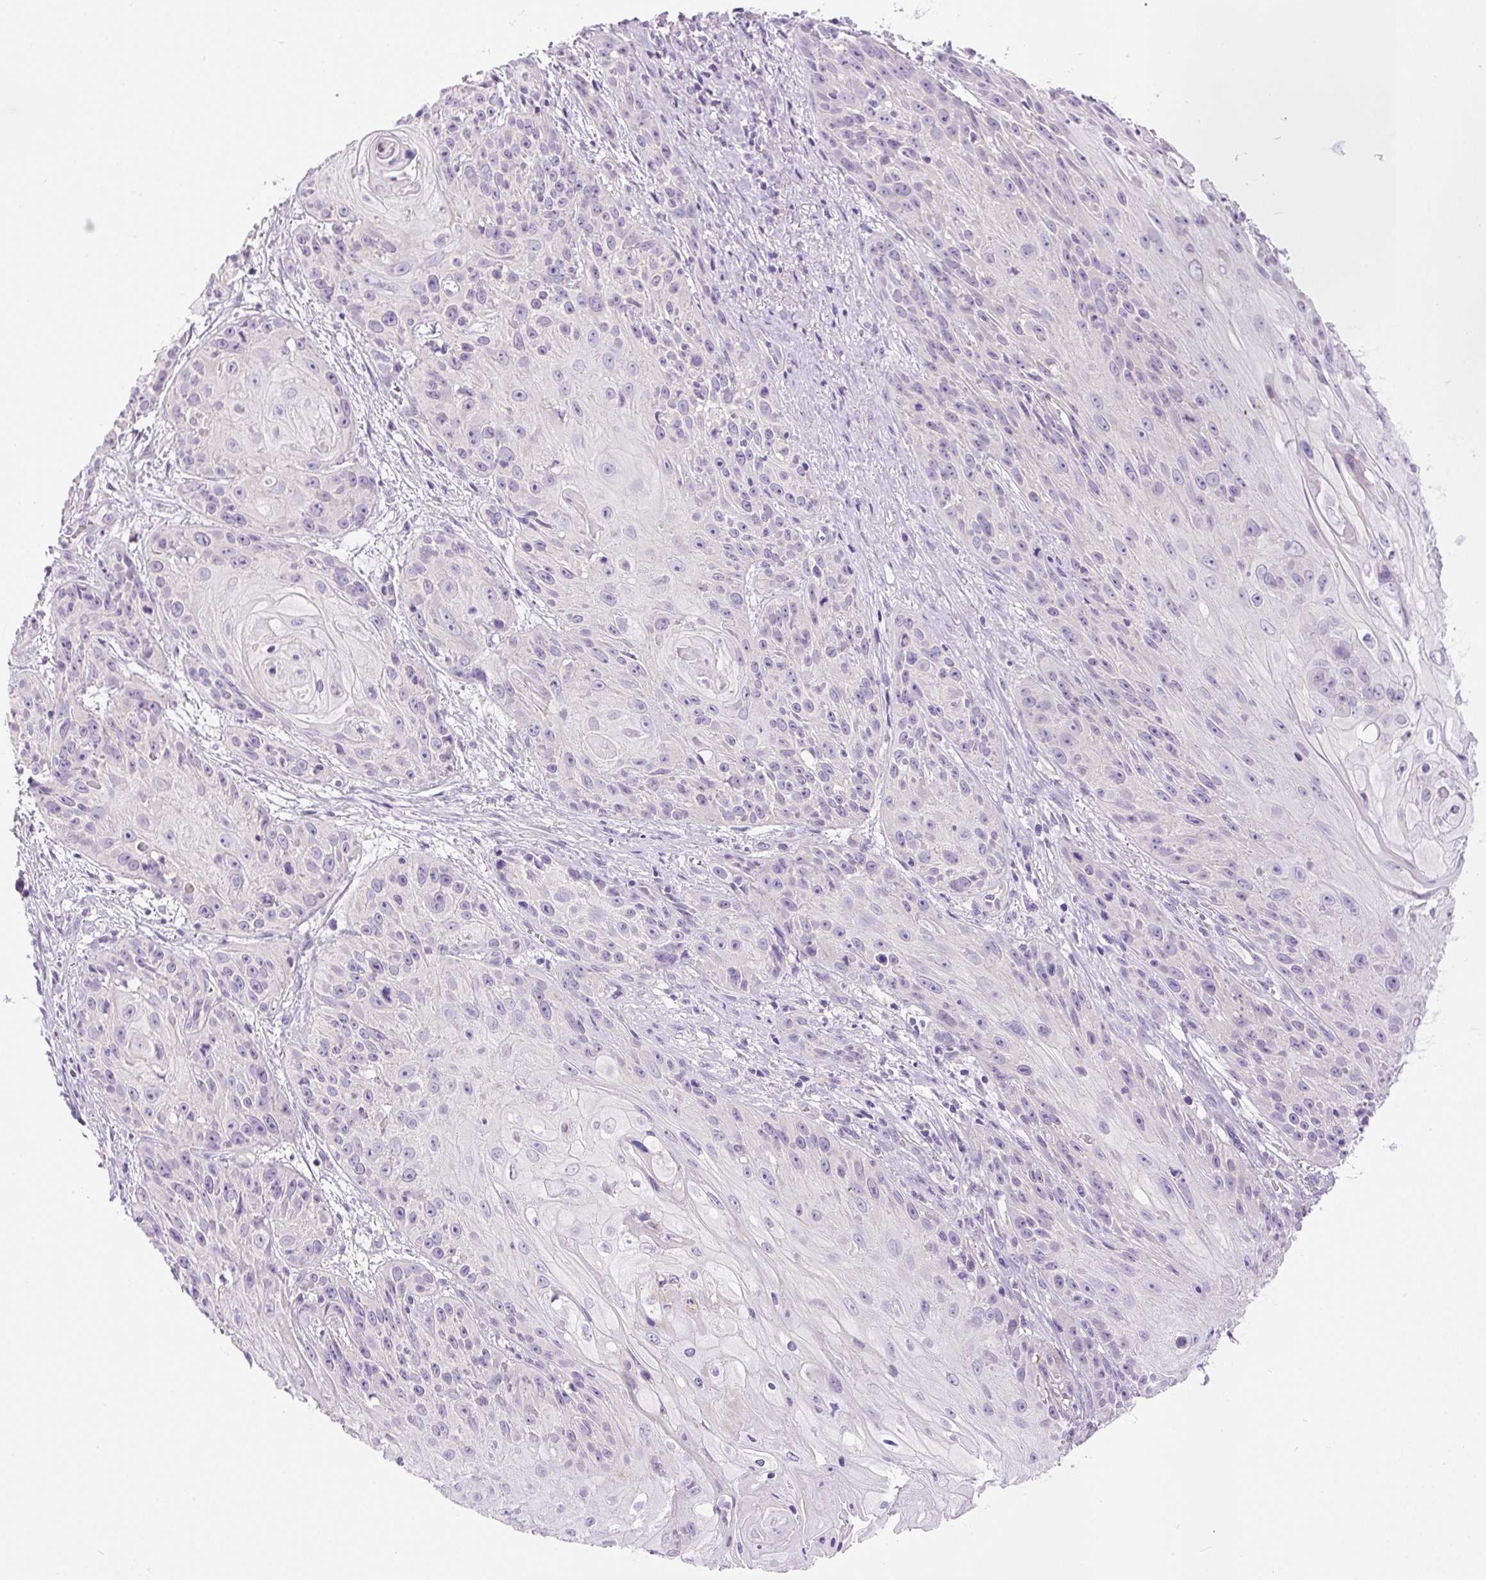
{"staining": {"intensity": "negative", "quantity": "none", "location": "none"}, "tissue": "skin cancer", "cell_type": "Tumor cells", "image_type": "cancer", "snomed": [{"axis": "morphology", "description": "Squamous cell carcinoma, NOS"}, {"axis": "topography", "description": "Skin"}, {"axis": "topography", "description": "Vulva"}], "caption": "Tumor cells are negative for protein expression in human skin cancer.", "gene": "LHFPL5", "patient": {"sex": "female", "age": 76}}